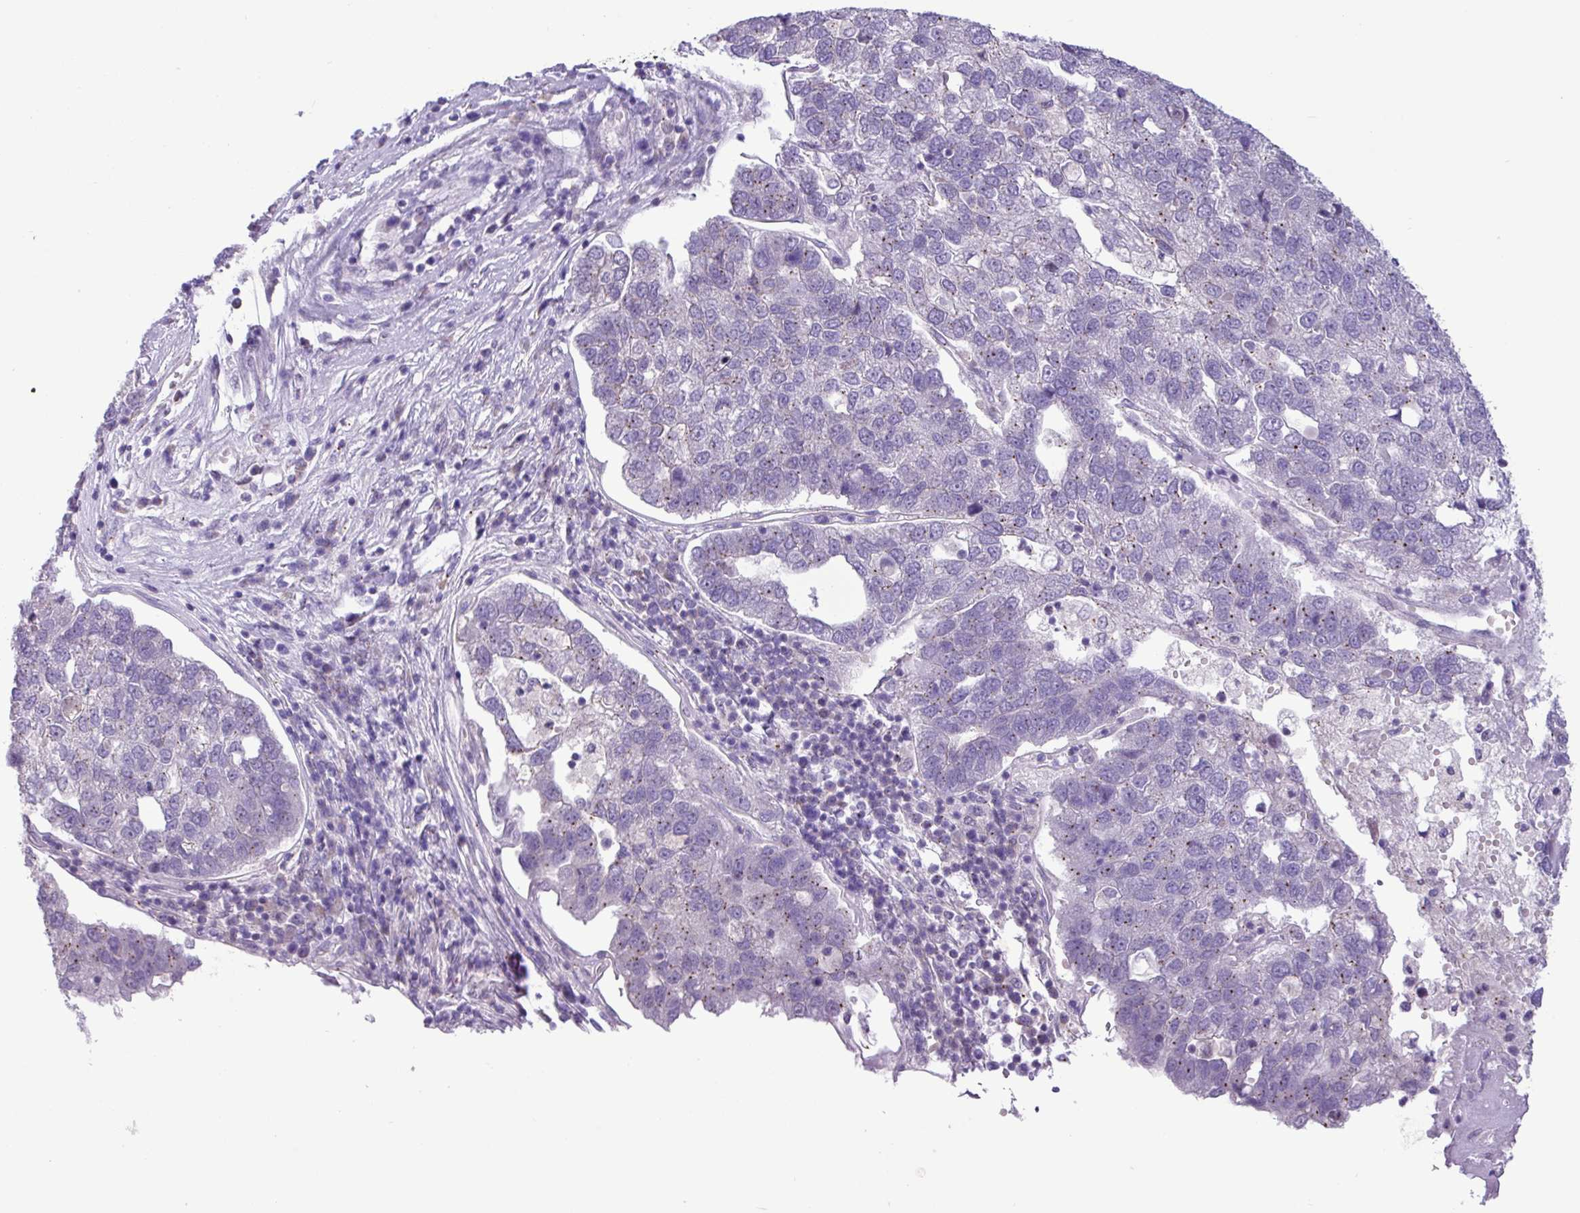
{"staining": {"intensity": "moderate", "quantity": "<25%", "location": "cytoplasmic/membranous"}, "tissue": "pancreatic cancer", "cell_type": "Tumor cells", "image_type": "cancer", "snomed": [{"axis": "morphology", "description": "Adenocarcinoma, NOS"}, {"axis": "topography", "description": "Pancreas"}], "caption": "Immunohistochemical staining of human pancreatic adenocarcinoma exhibits low levels of moderate cytoplasmic/membranous protein expression in about <25% of tumor cells. (brown staining indicates protein expression, while blue staining denotes nuclei).", "gene": "SPINK8", "patient": {"sex": "female", "age": 61}}